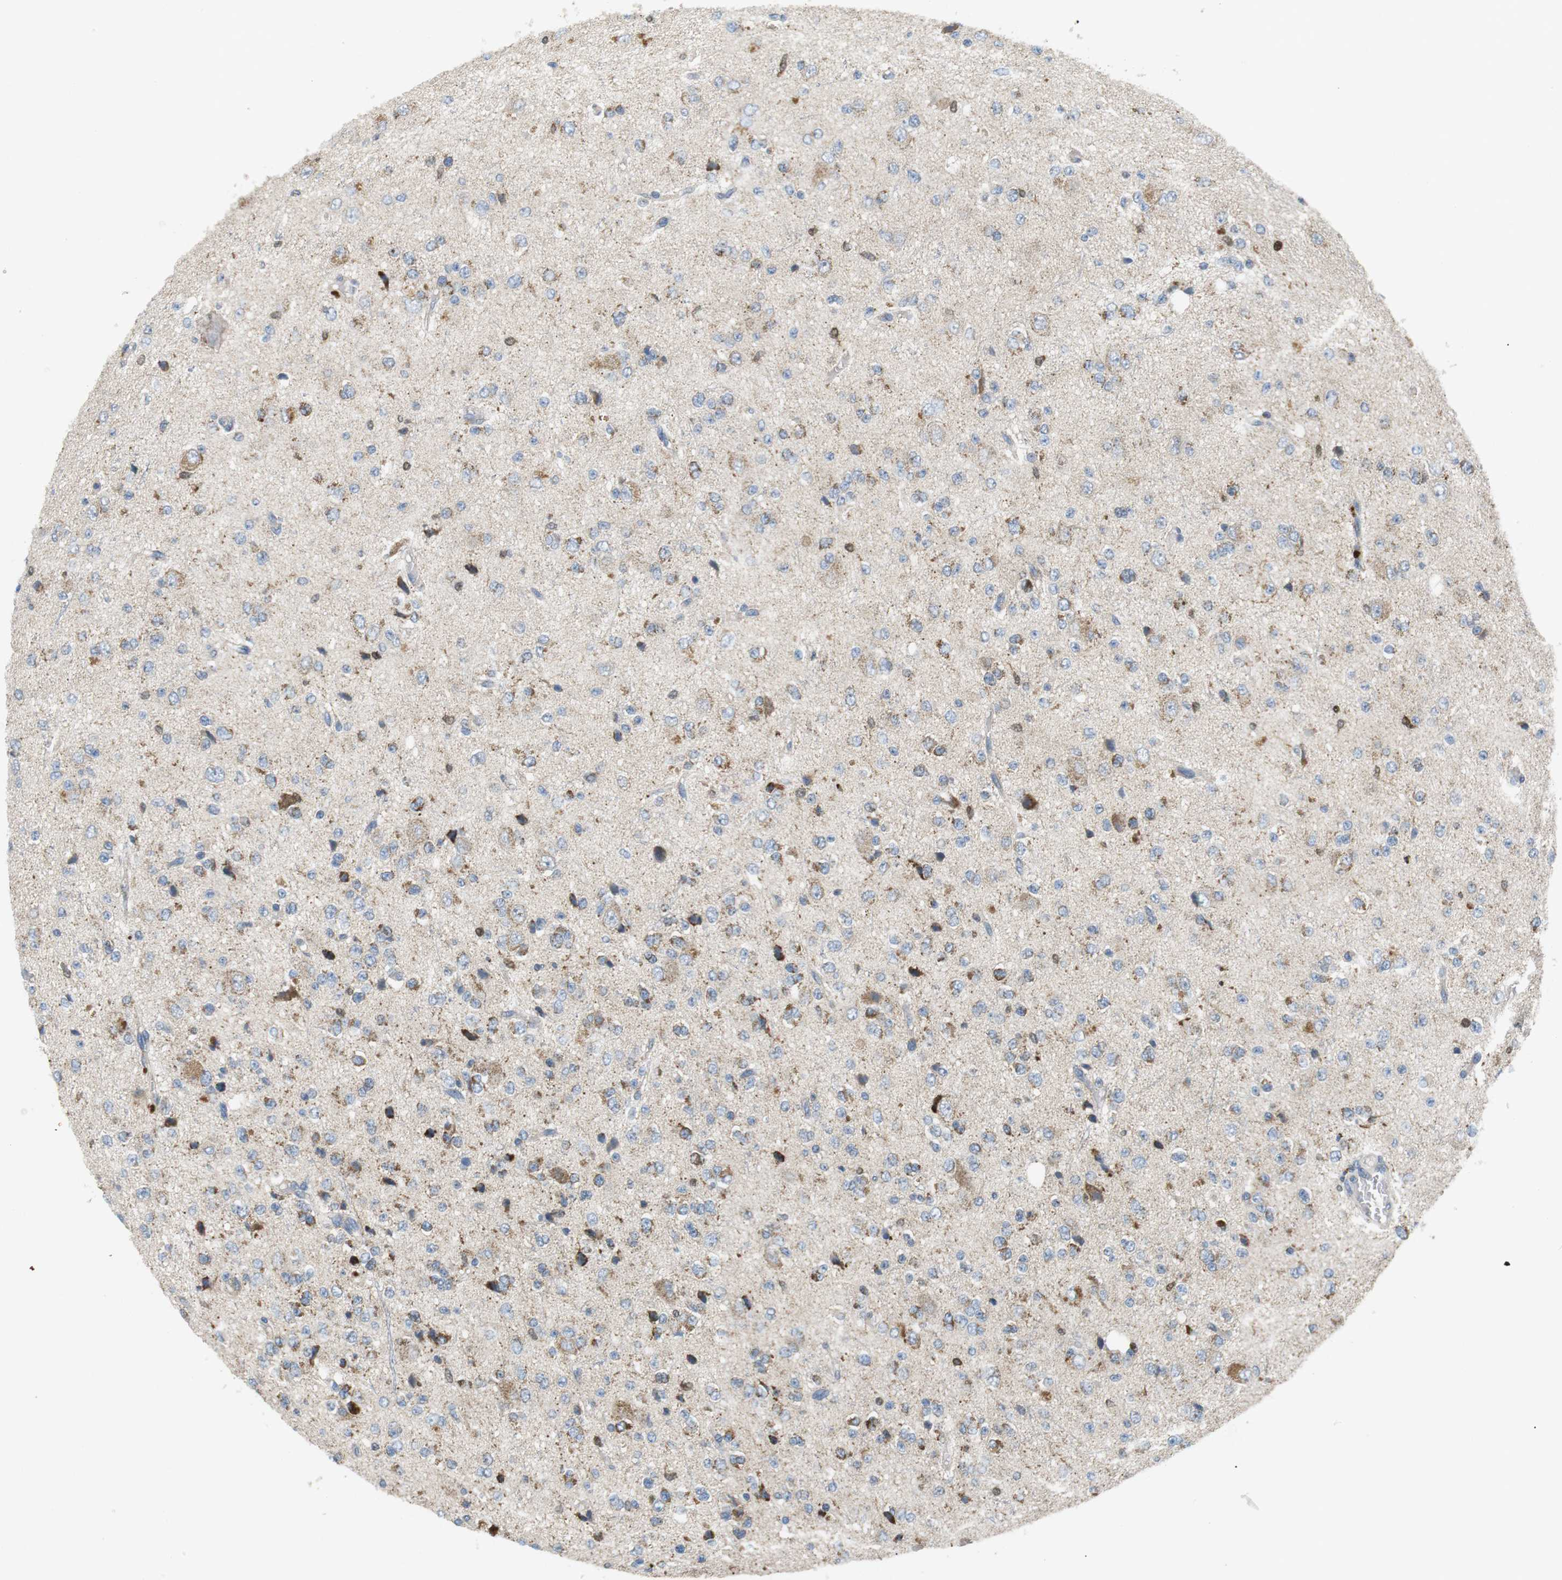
{"staining": {"intensity": "moderate", "quantity": "25%-75%", "location": "cytoplasmic/membranous"}, "tissue": "glioma", "cell_type": "Tumor cells", "image_type": "cancer", "snomed": [{"axis": "morphology", "description": "Glioma, malignant, High grade"}, {"axis": "topography", "description": "pancreas cauda"}], "caption": "Immunohistochemistry (IHC) micrograph of human malignant high-grade glioma stained for a protein (brown), which demonstrates medium levels of moderate cytoplasmic/membranous expression in about 25%-75% of tumor cells.", "gene": "BACE1", "patient": {"sex": "male", "age": 60}}